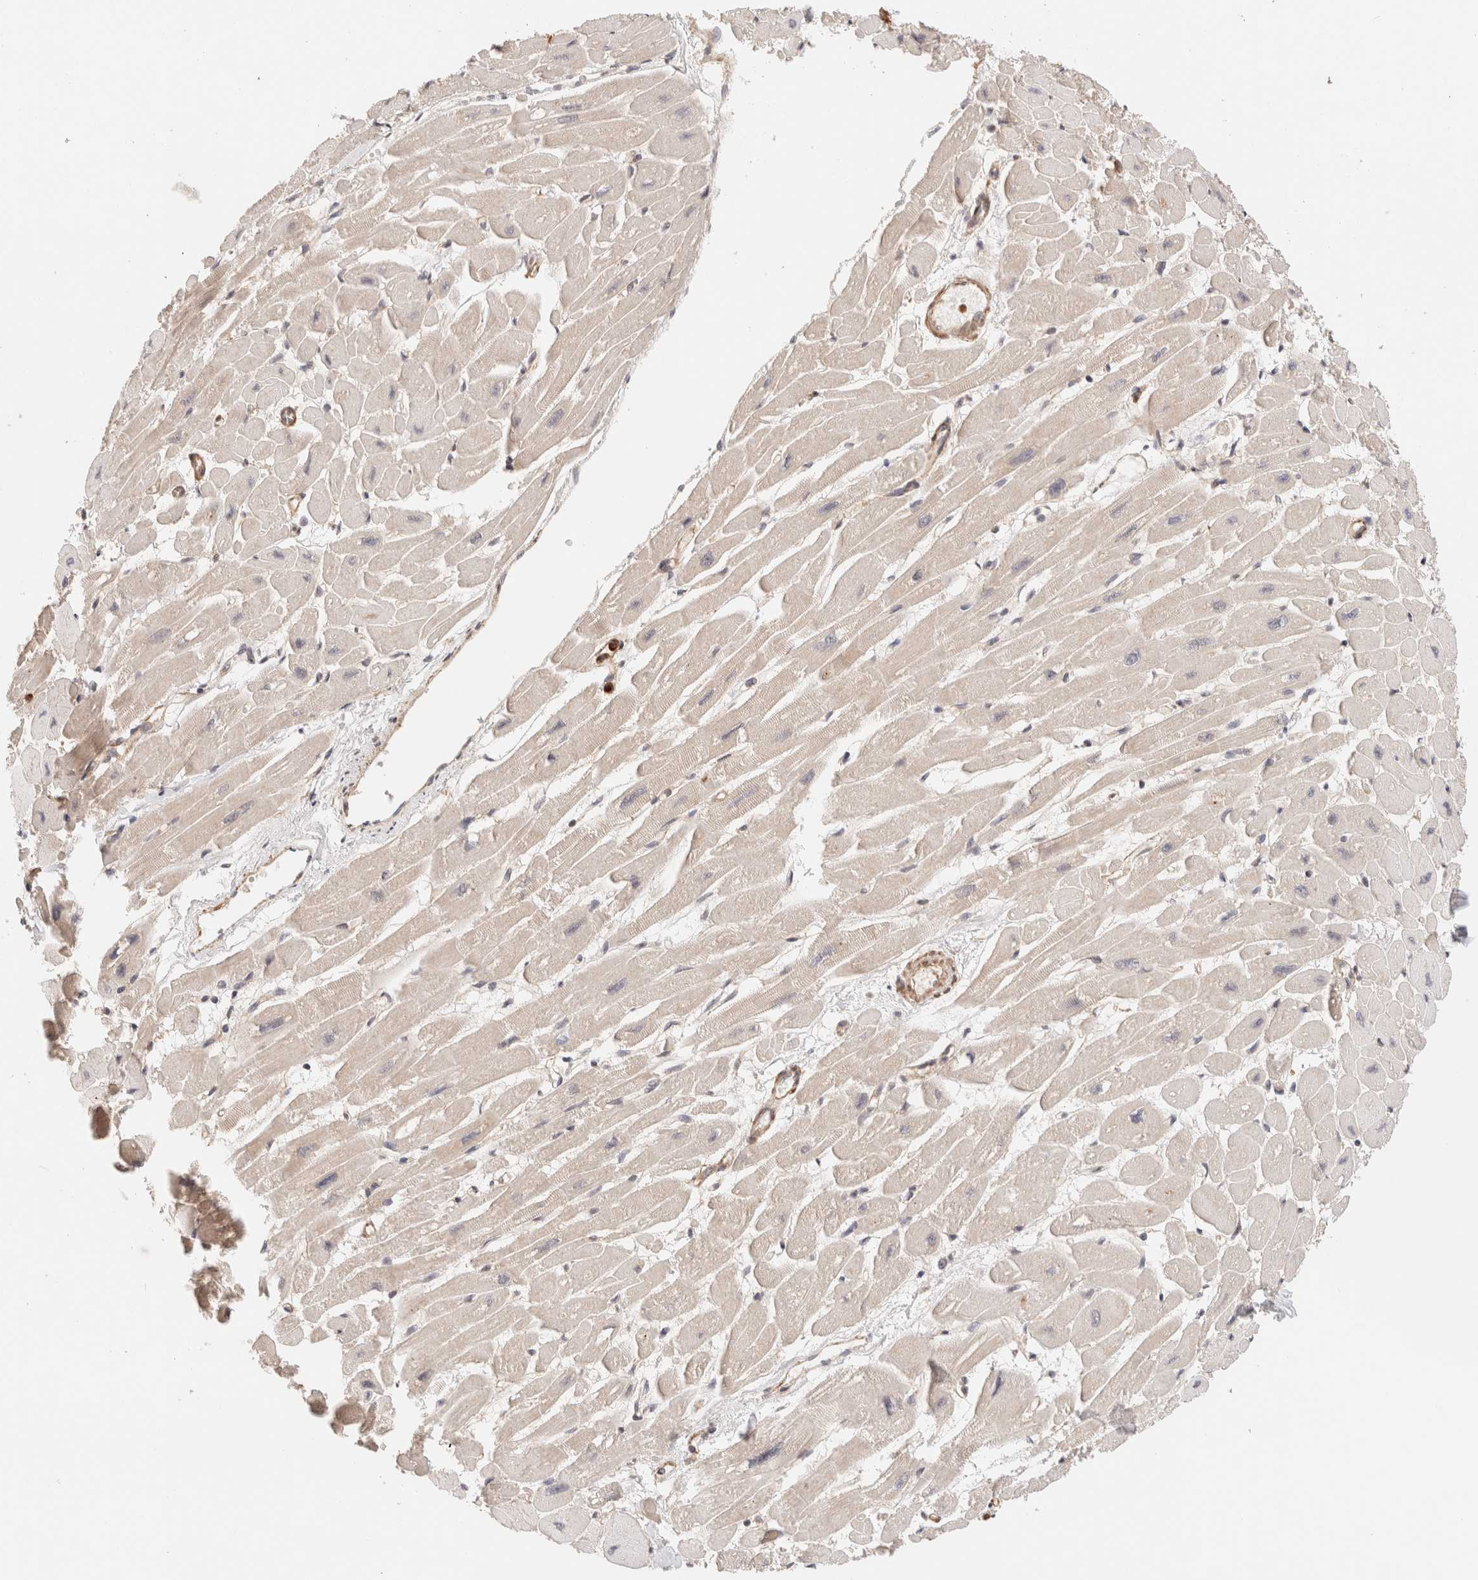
{"staining": {"intensity": "moderate", "quantity": ">75%", "location": "cytoplasmic/membranous,nuclear"}, "tissue": "heart muscle", "cell_type": "Cardiomyocytes", "image_type": "normal", "snomed": [{"axis": "morphology", "description": "Normal tissue, NOS"}, {"axis": "topography", "description": "Heart"}], "caption": "IHC staining of benign heart muscle, which reveals medium levels of moderate cytoplasmic/membranous,nuclear expression in approximately >75% of cardiomyocytes indicating moderate cytoplasmic/membranous,nuclear protein positivity. The staining was performed using DAB (brown) for protein detection and nuclei were counterstained in hematoxylin (blue).", "gene": "BRPF3", "patient": {"sex": "female", "age": 54}}